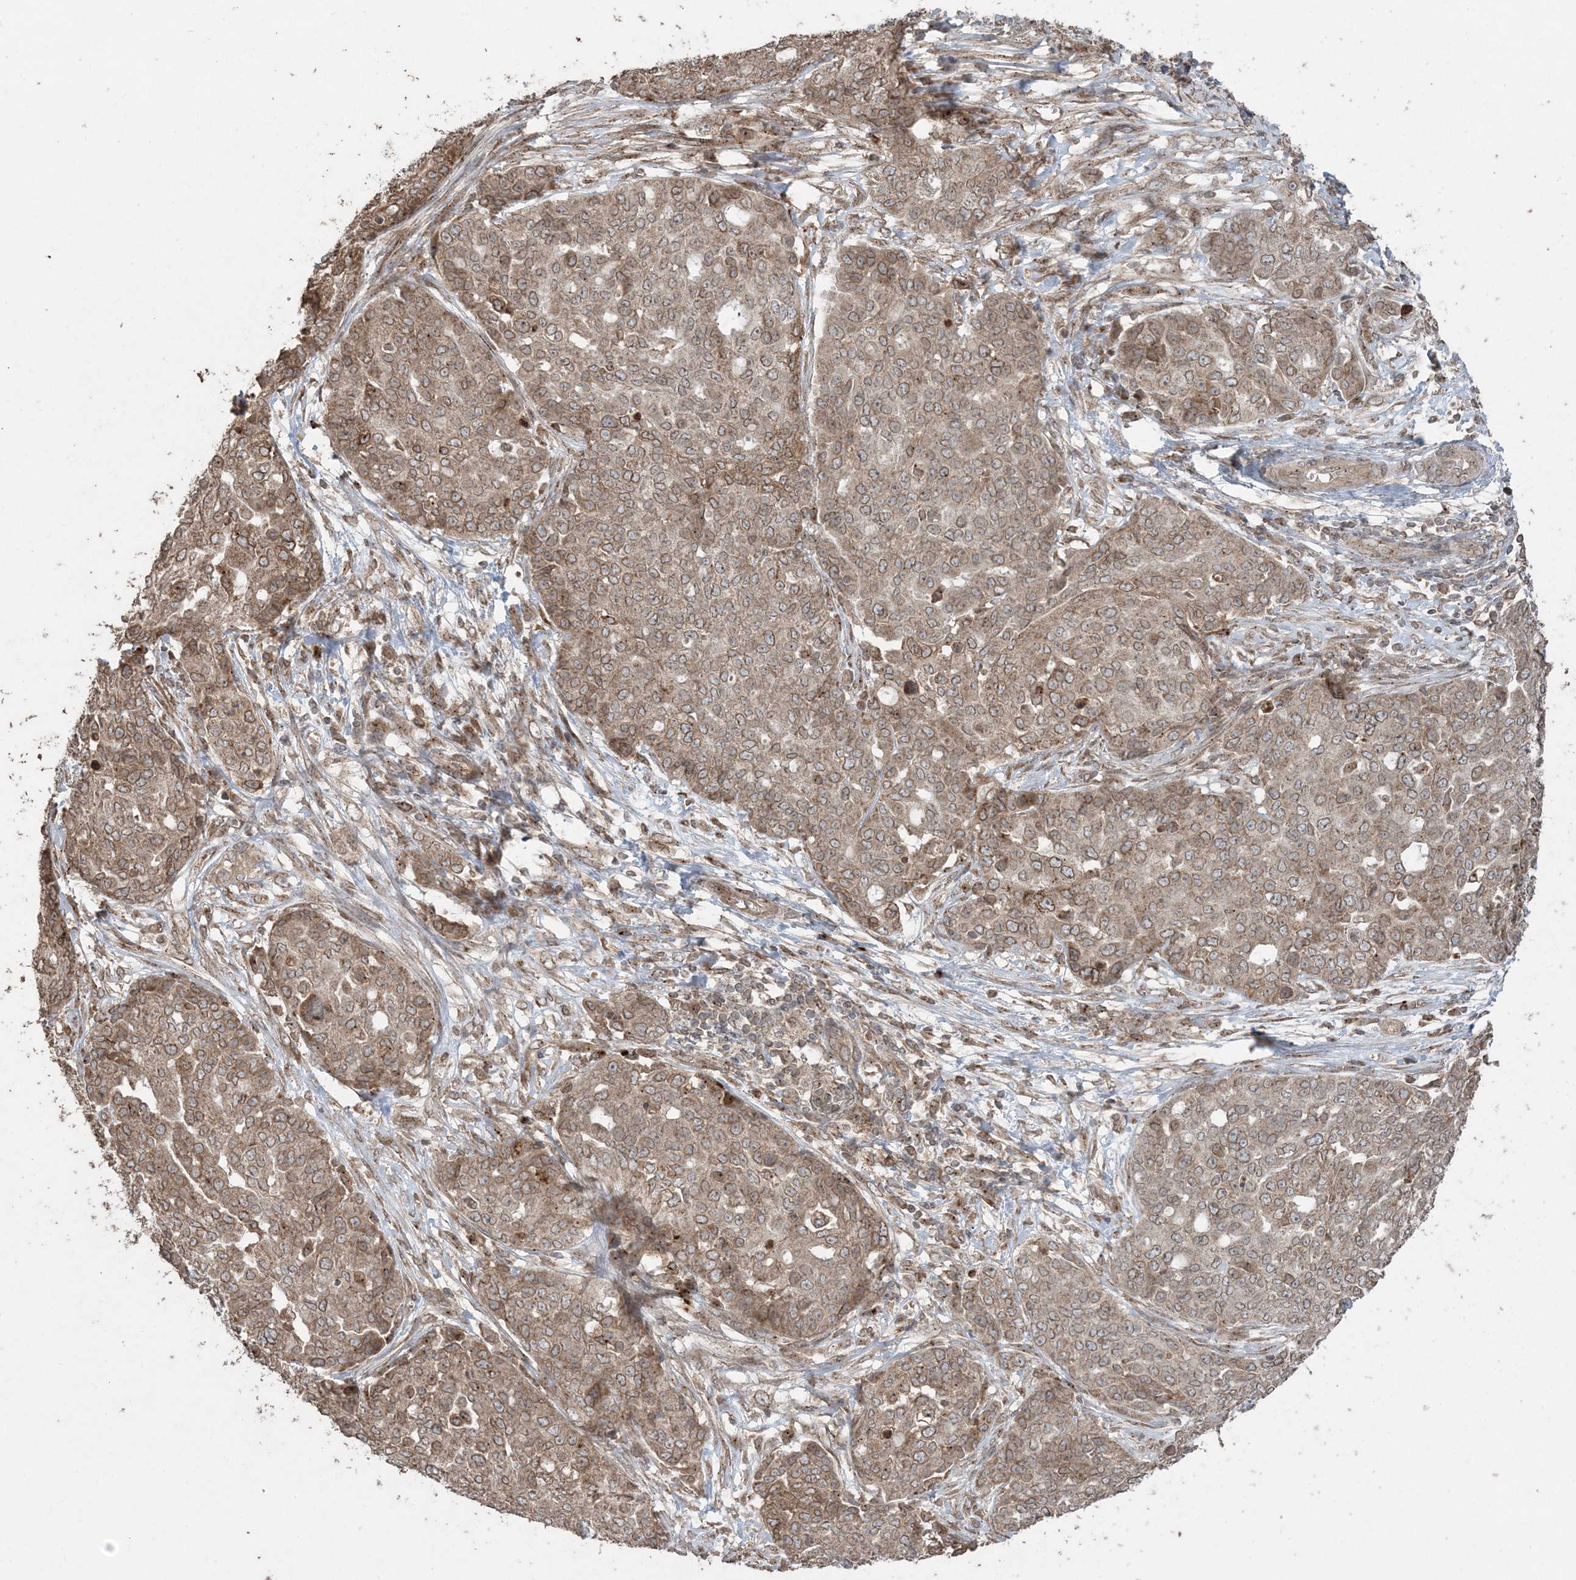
{"staining": {"intensity": "moderate", "quantity": ">75%", "location": "cytoplasmic/membranous"}, "tissue": "ovarian cancer", "cell_type": "Tumor cells", "image_type": "cancer", "snomed": [{"axis": "morphology", "description": "Cystadenocarcinoma, serous, NOS"}, {"axis": "topography", "description": "Soft tissue"}, {"axis": "topography", "description": "Ovary"}], "caption": "A high-resolution histopathology image shows immunohistochemistry staining of ovarian serous cystadenocarcinoma, which demonstrates moderate cytoplasmic/membranous staining in approximately >75% of tumor cells.", "gene": "DDX19B", "patient": {"sex": "female", "age": 57}}